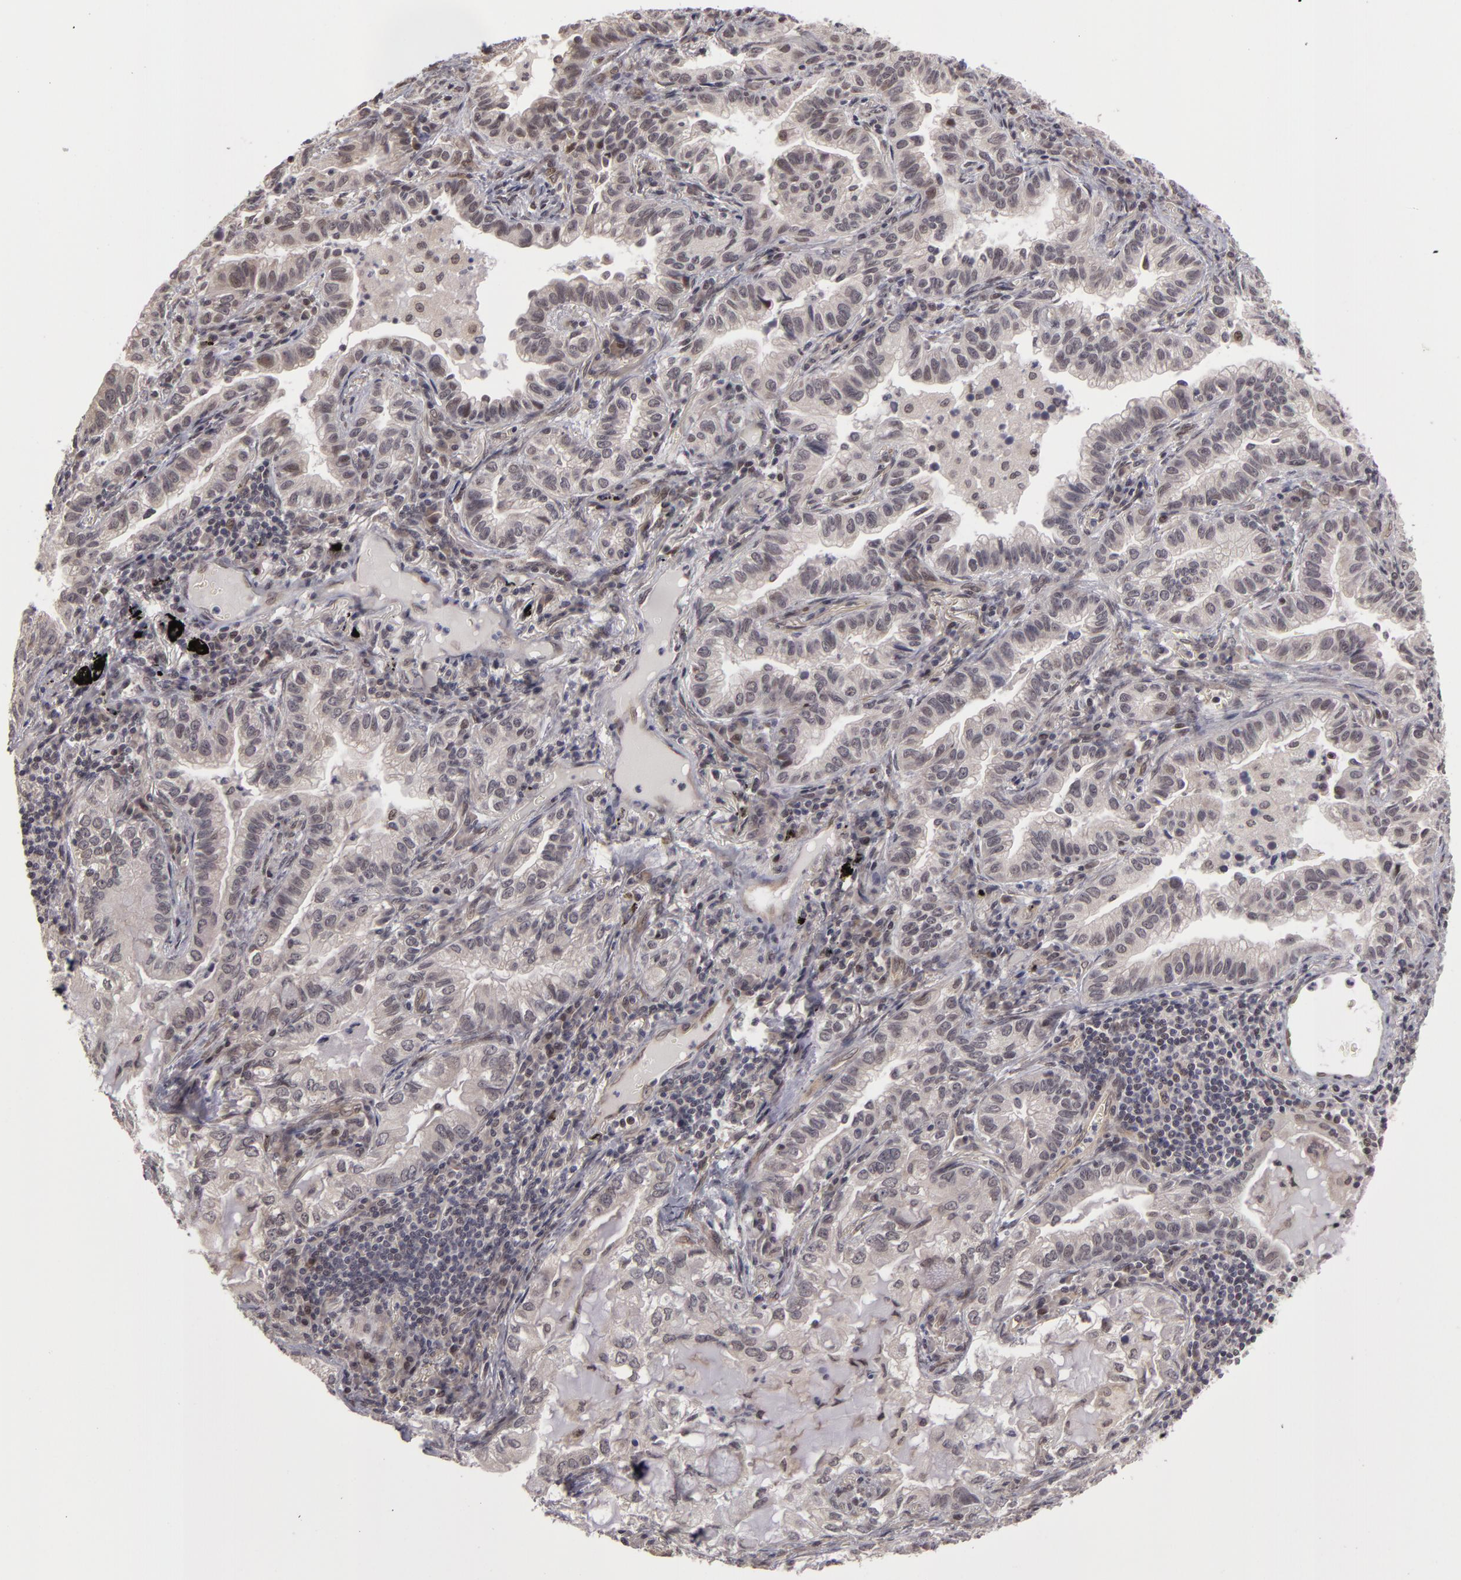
{"staining": {"intensity": "weak", "quantity": "<25%", "location": "nuclear"}, "tissue": "lung cancer", "cell_type": "Tumor cells", "image_type": "cancer", "snomed": [{"axis": "morphology", "description": "Adenocarcinoma, NOS"}, {"axis": "topography", "description": "Lung"}], "caption": "The micrograph displays no significant positivity in tumor cells of adenocarcinoma (lung).", "gene": "ZNF133", "patient": {"sex": "female", "age": 50}}